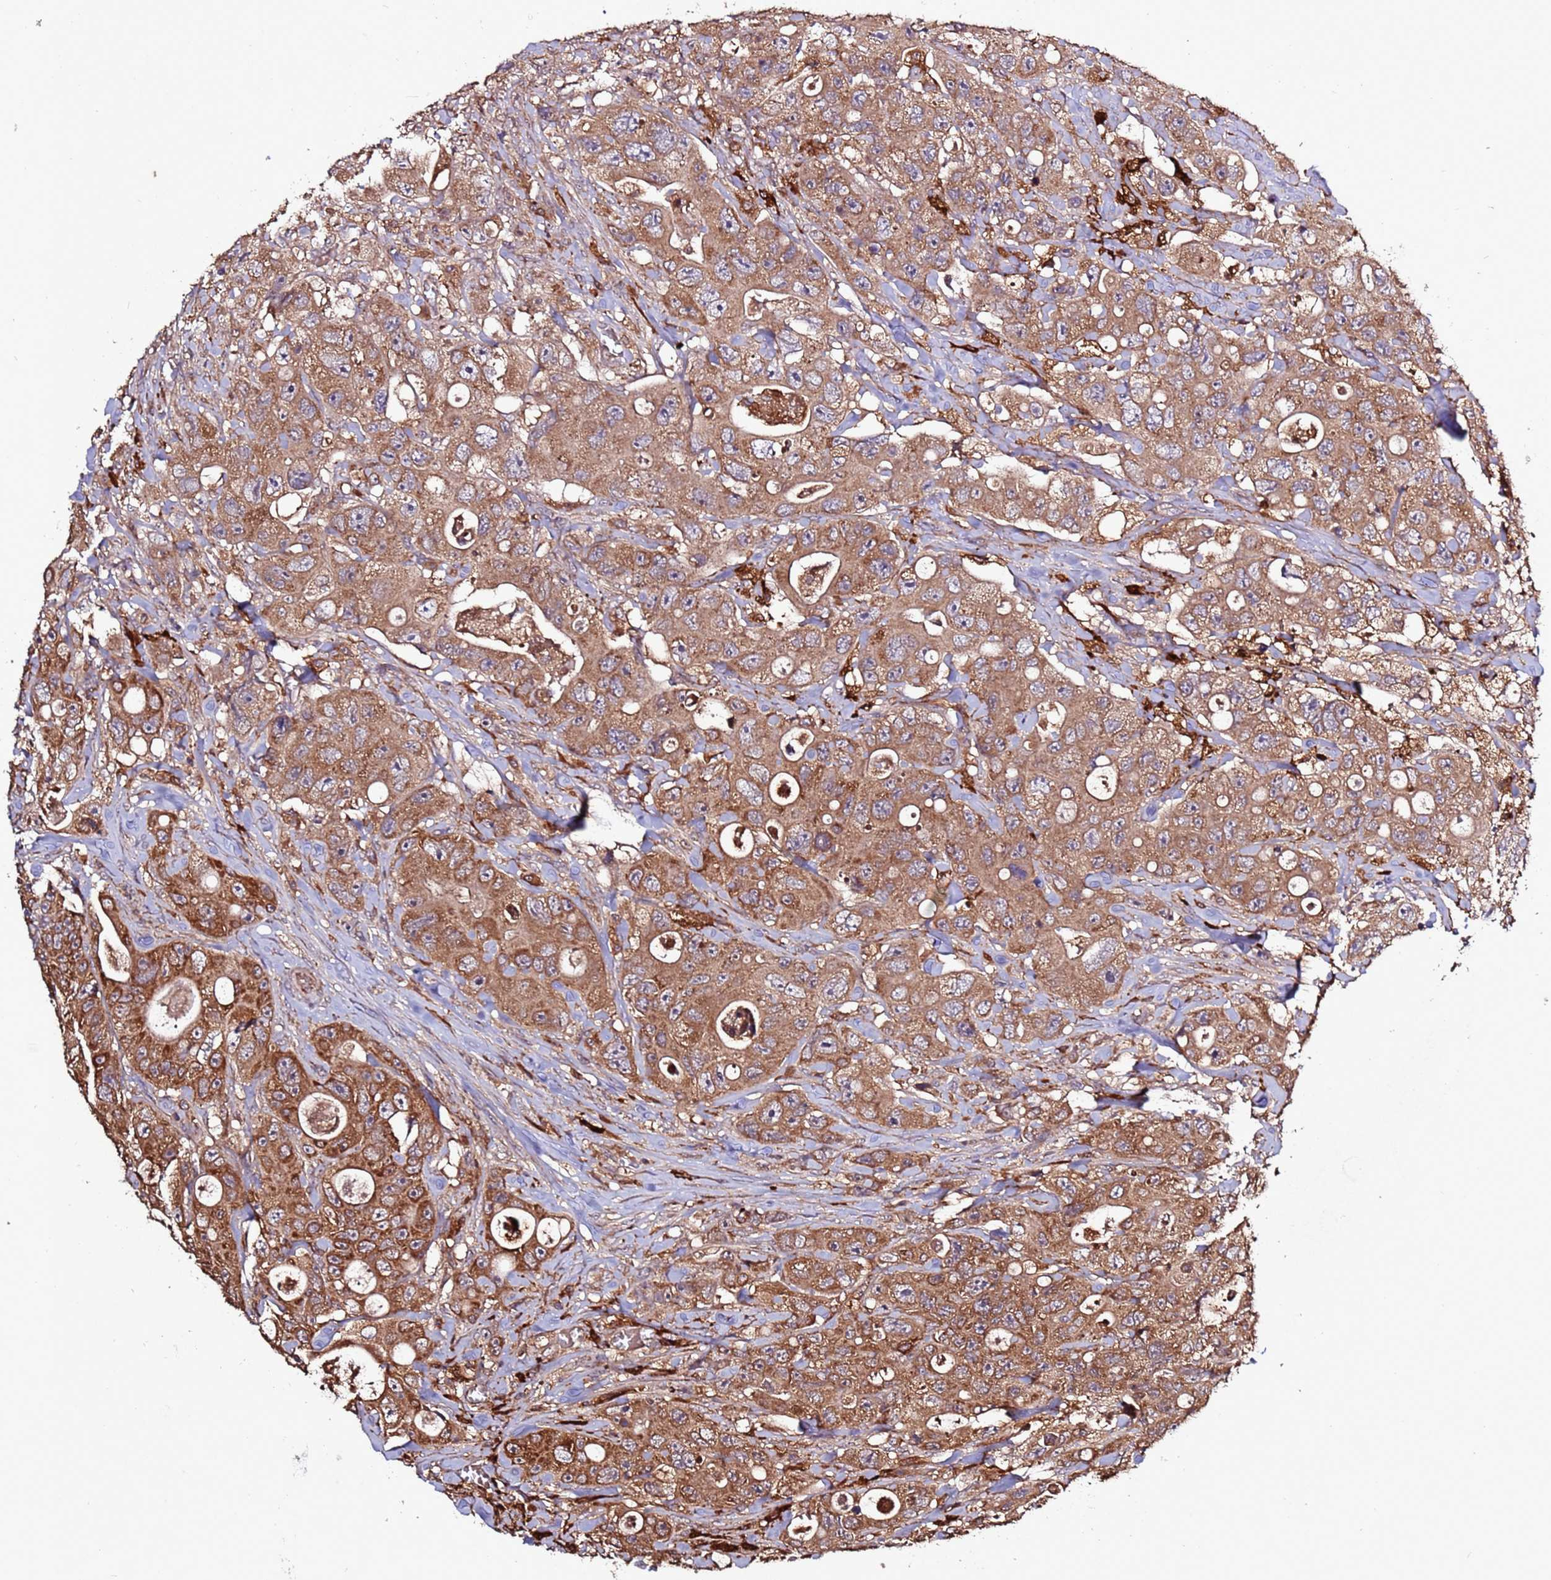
{"staining": {"intensity": "moderate", "quantity": ">75%", "location": "cytoplasmic/membranous"}, "tissue": "colorectal cancer", "cell_type": "Tumor cells", "image_type": "cancer", "snomed": [{"axis": "morphology", "description": "Adenocarcinoma, NOS"}, {"axis": "topography", "description": "Colon"}], "caption": "Brown immunohistochemical staining in colorectal cancer demonstrates moderate cytoplasmic/membranous staining in approximately >75% of tumor cells.", "gene": "RPS15A", "patient": {"sex": "female", "age": 46}}